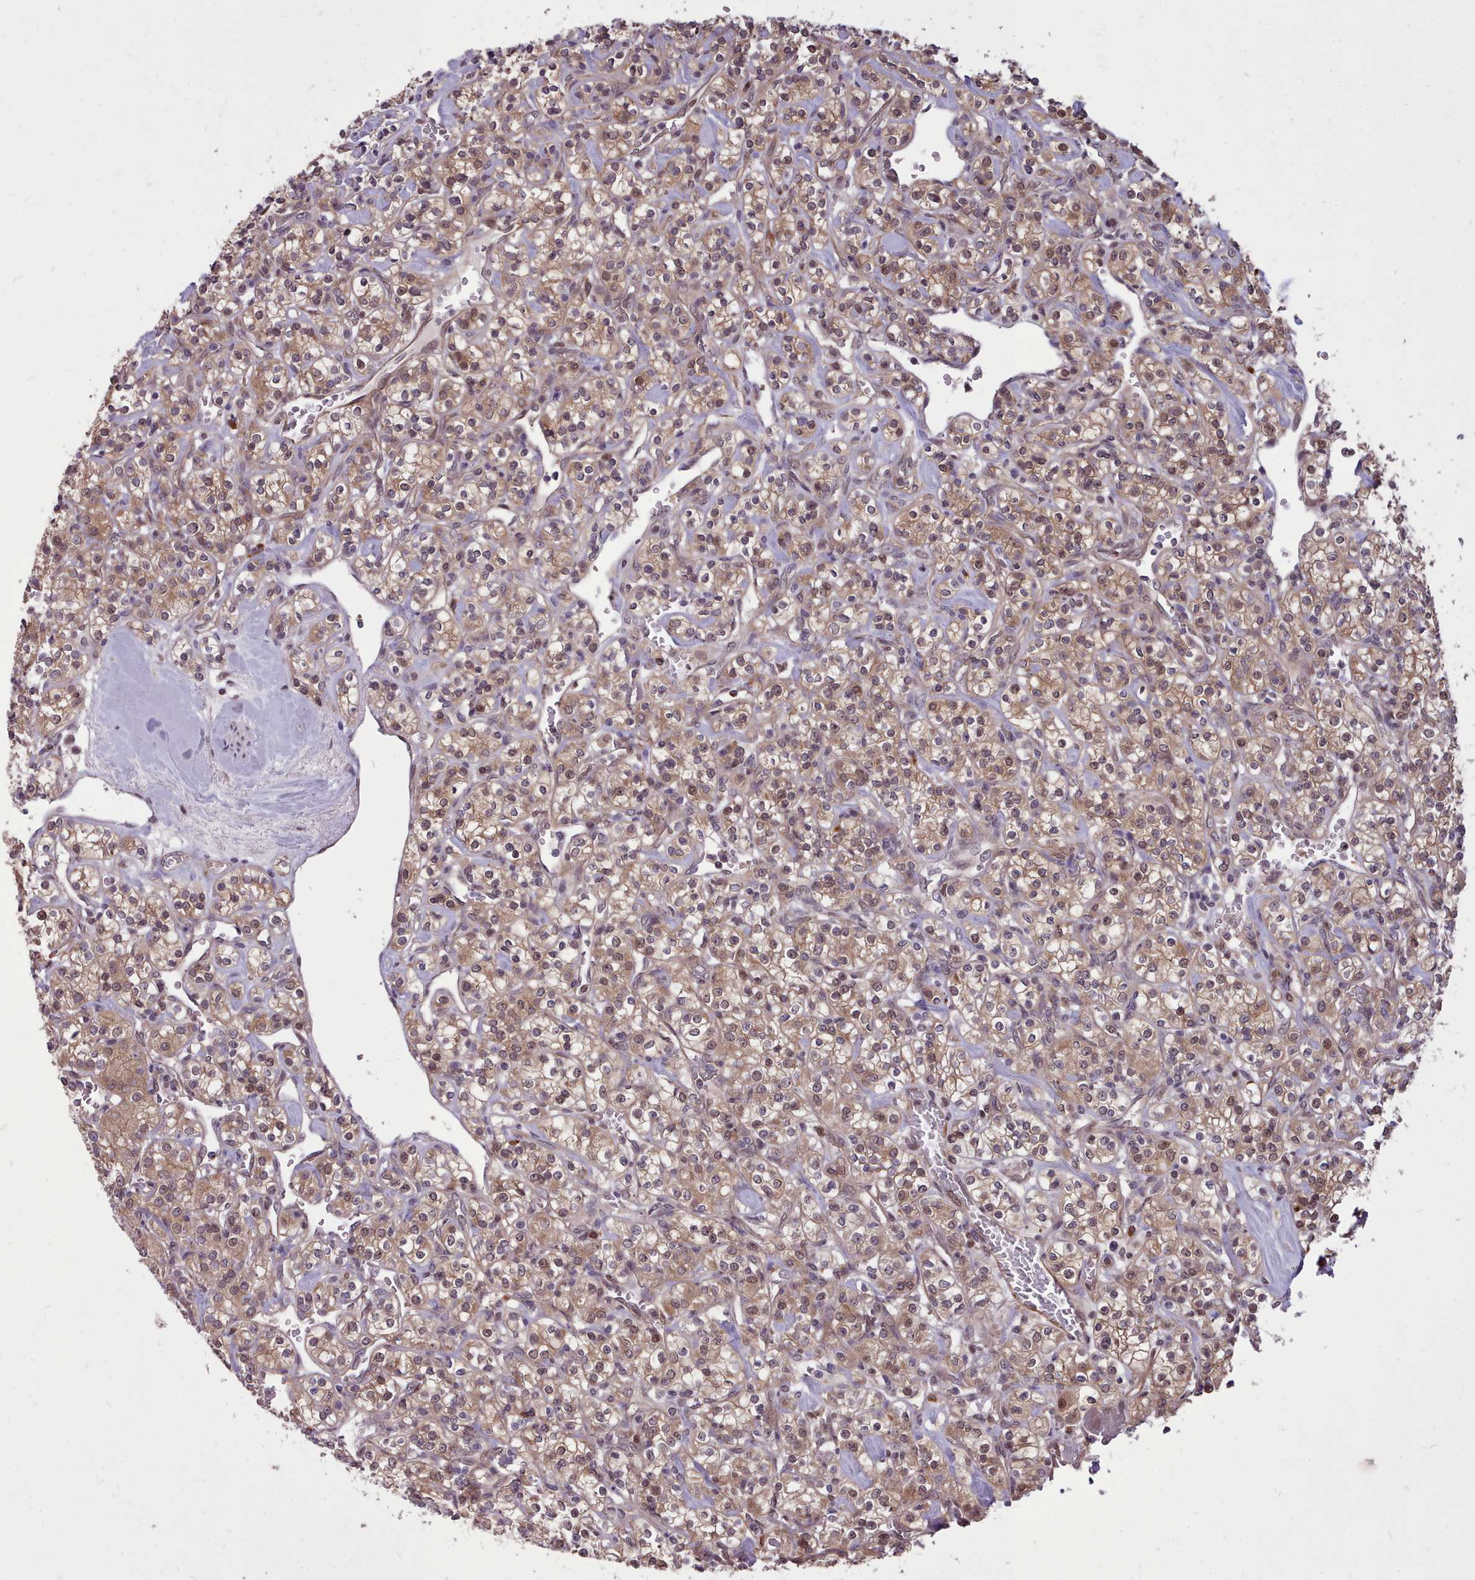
{"staining": {"intensity": "weak", "quantity": ">75%", "location": "cytoplasmic/membranous,nuclear"}, "tissue": "renal cancer", "cell_type": "Tumor cells", "image_type": "cancer", "snomed": [{"axis": "morphology", "description": "Adenocarcinoma, NOS"}, {"axis": "topography", "description": "Kidney"}], "caption": "The histopathology image displays immunohistochemical staining of renal adenocarcinoma. There is weak cytoplasmic/membranous and nuclear positivity is appreciated in about >75% of tumor cells.", "gene": "AHCY", "patient": {"sex": "male", "age": 77}}